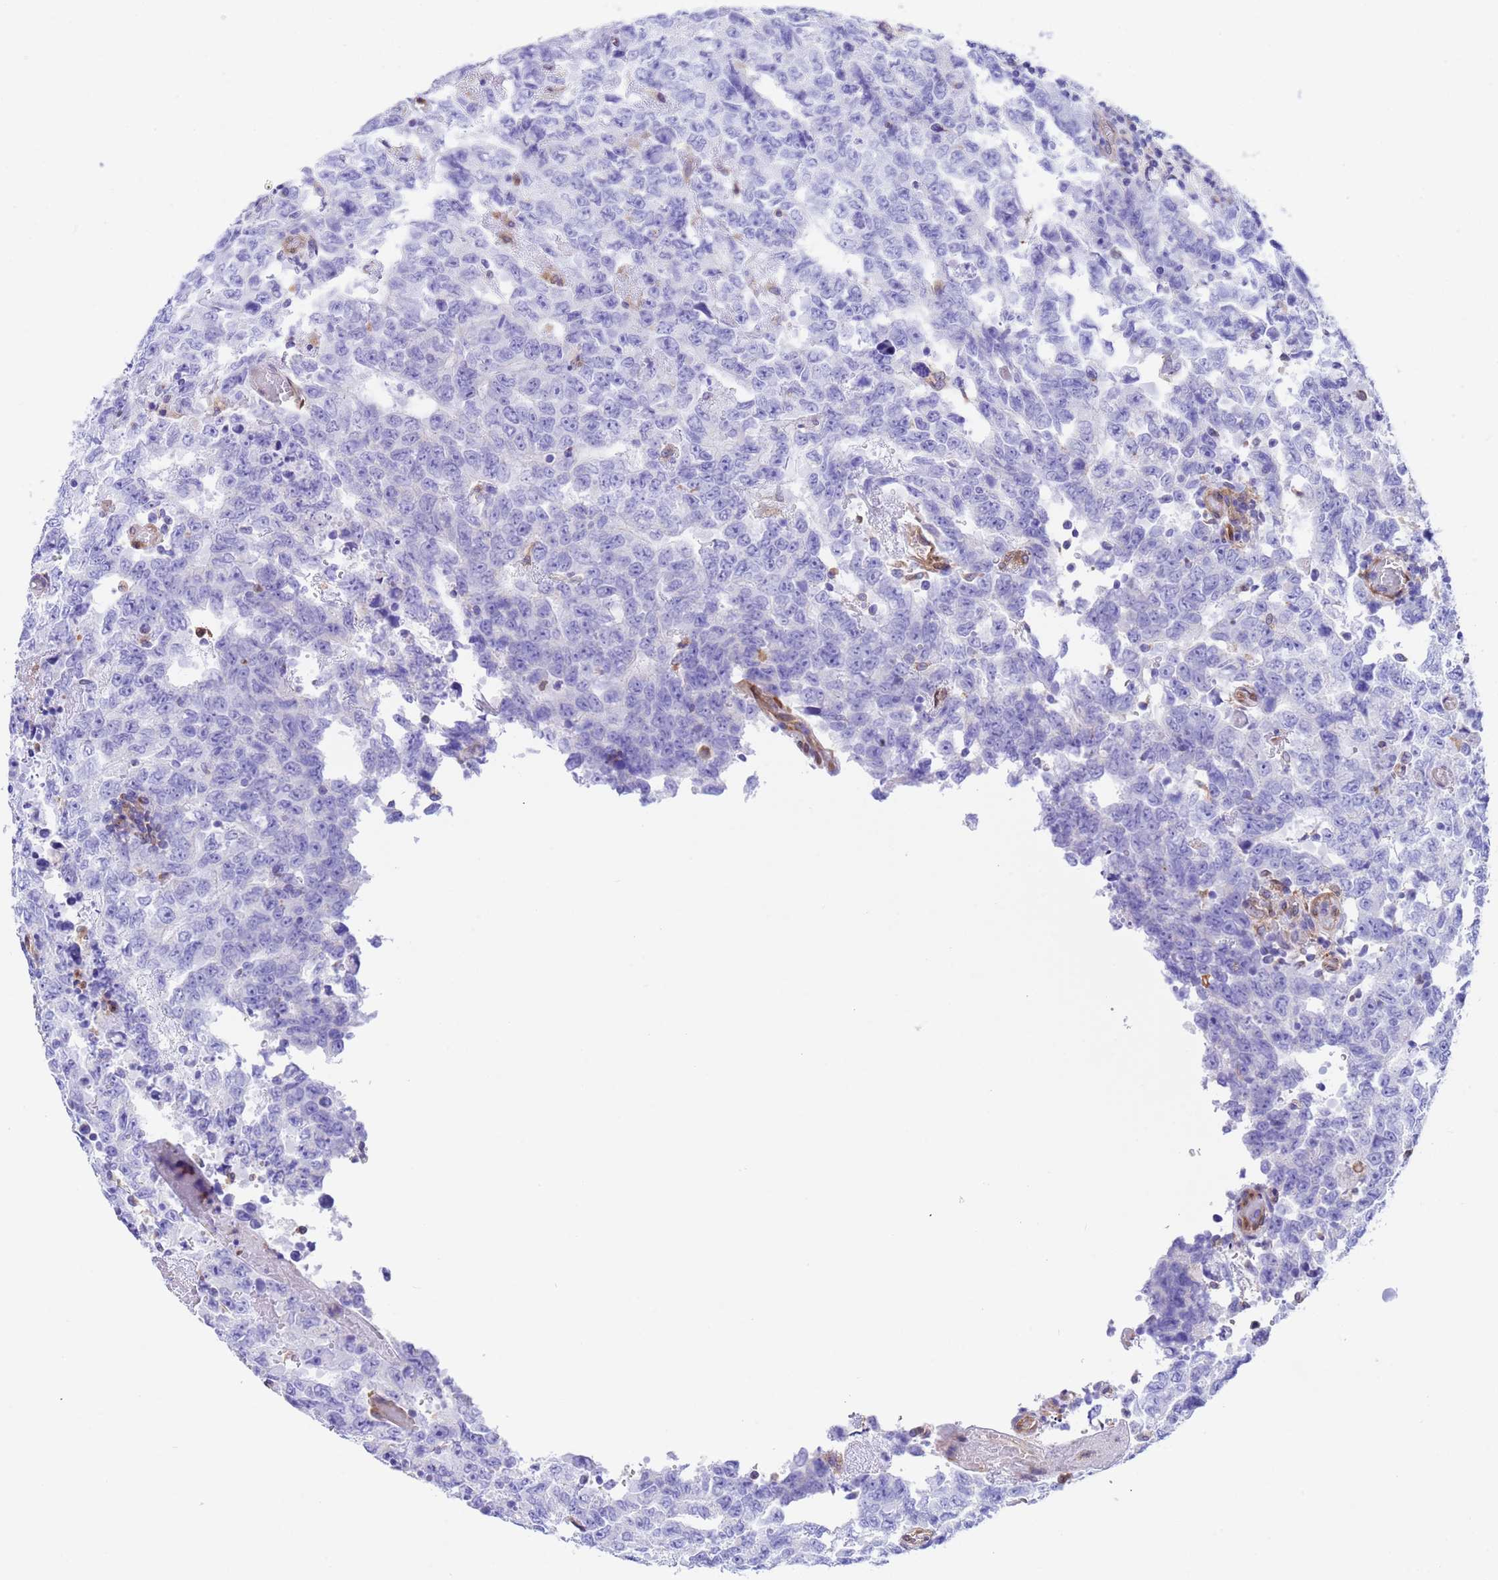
{"staining": {"intensity": "negative", "quantity": "none", "location": "none"}, "tissue": "testis cancer", "cell_type": "Tumor cells", "image_type": "cancer", "snomed": [{"axis": "morphology", "description": "Carcinoma, Embryonal, NOS"}, {"axis": "topography", "description": "Testis"}], "caption": "Tumor cells show no significant protein staining in embryonal carcinoma (testis). The staining was performed using DAB to visualize the protein expression in brown, while the nuclei were stained in blue with hematoxylin (Magnification: 20x).", "gene": "C6orf47", "patient": {"sex": "male", "age": 26}}